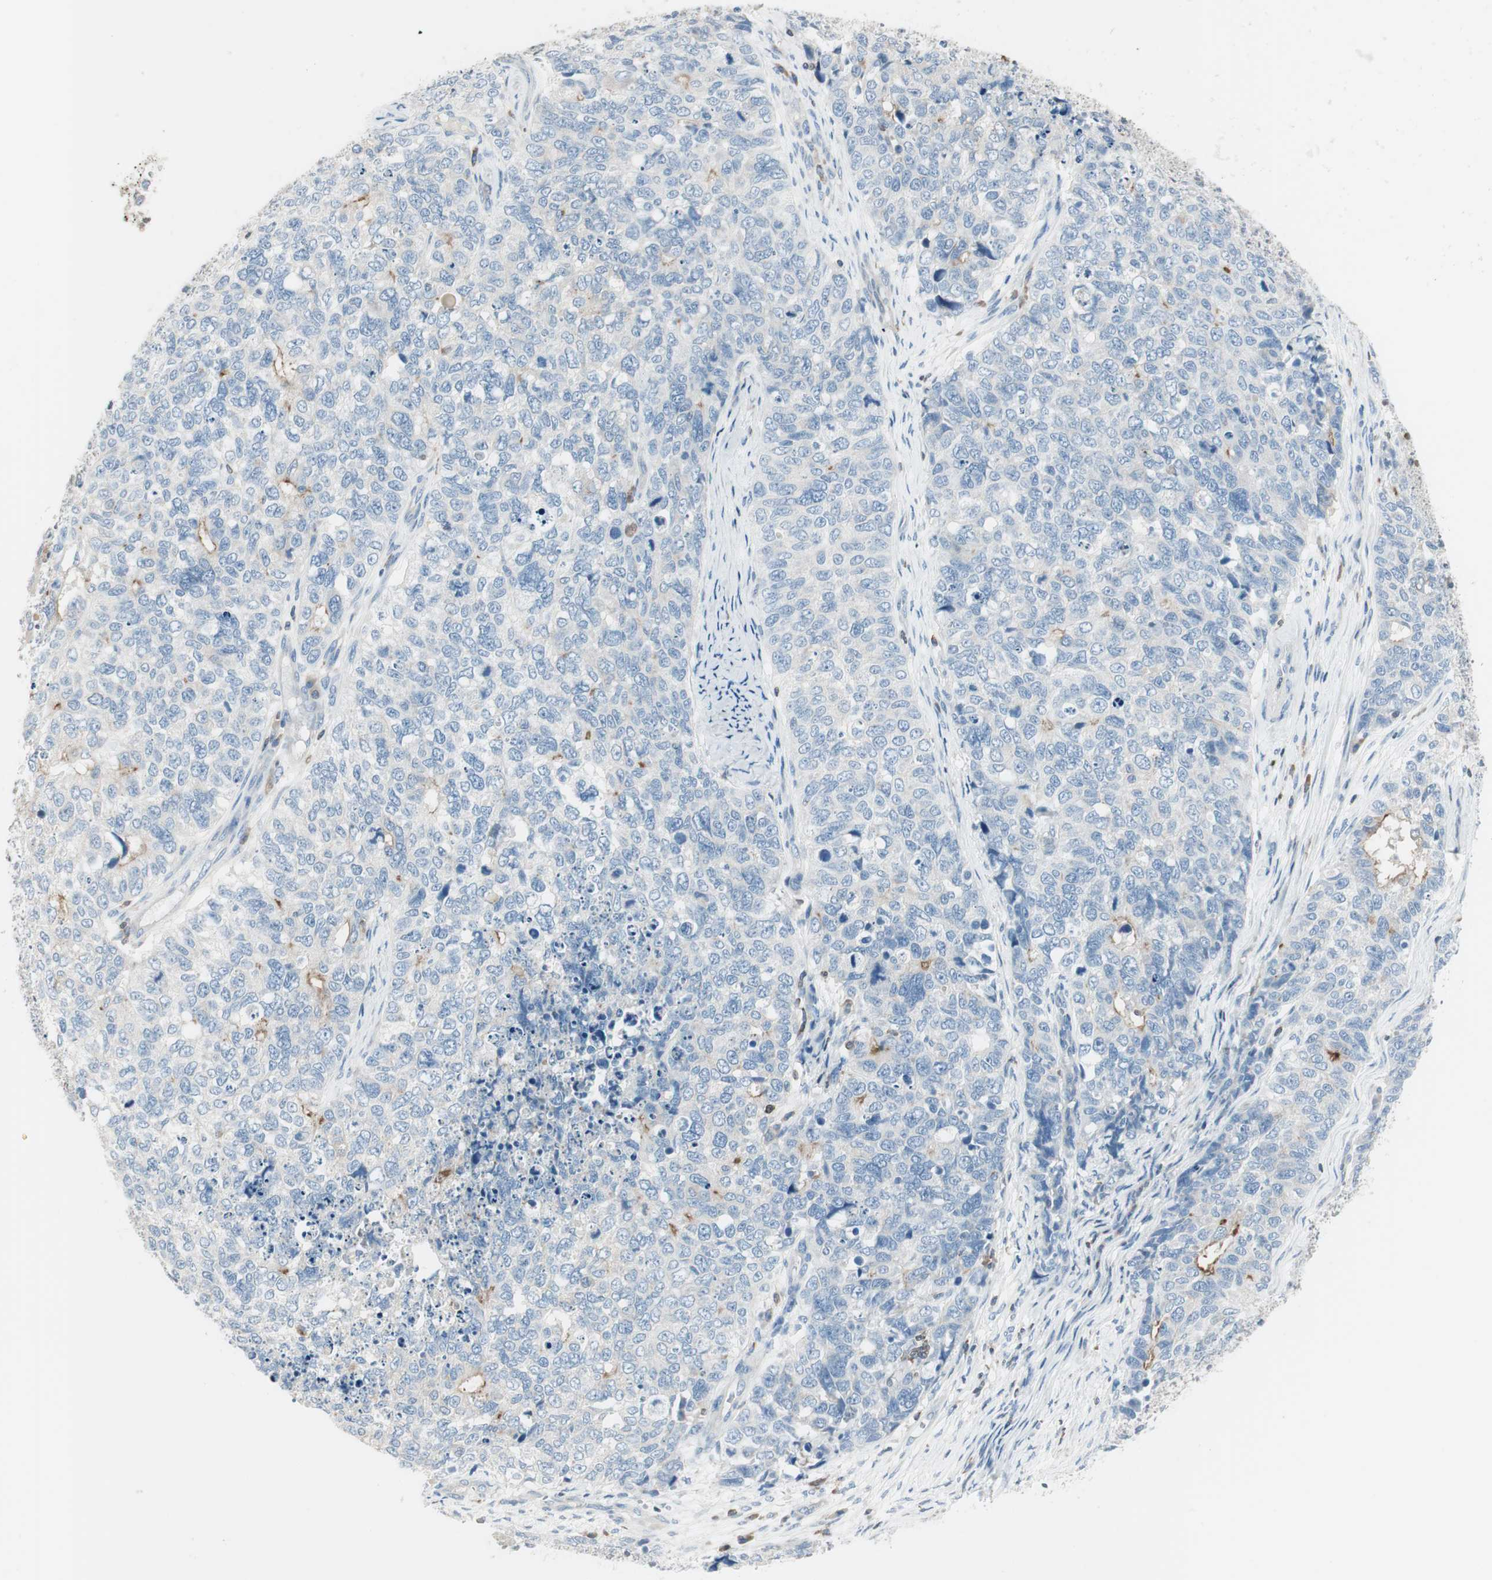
{"staining": {"intensity": "negative", "quantity": "none", "location": "none"}, "tissue": "cervical cancer", "cell_type": "Tumor cells", "image_type": "cancer", "snomed": [{"axis": "morphology", "description": "Squamous cell carcinoma, NOS"}, {"axis": "topography", "description": "Cervix"}], "caption": "A histopathology image of cervical squamous cell carcinoma stained for a protein demonstrates no brown staining in tumor cells. (Stains: DAB (3,3'-diaminobenzidine) immunohistochemistry (IHC) with hematoxylin counter stain, Microscopy: brightfield microscopy at high magnification).", "gene": "SLC9A3R1", "patient": {"sex": "female", "age": 63}}